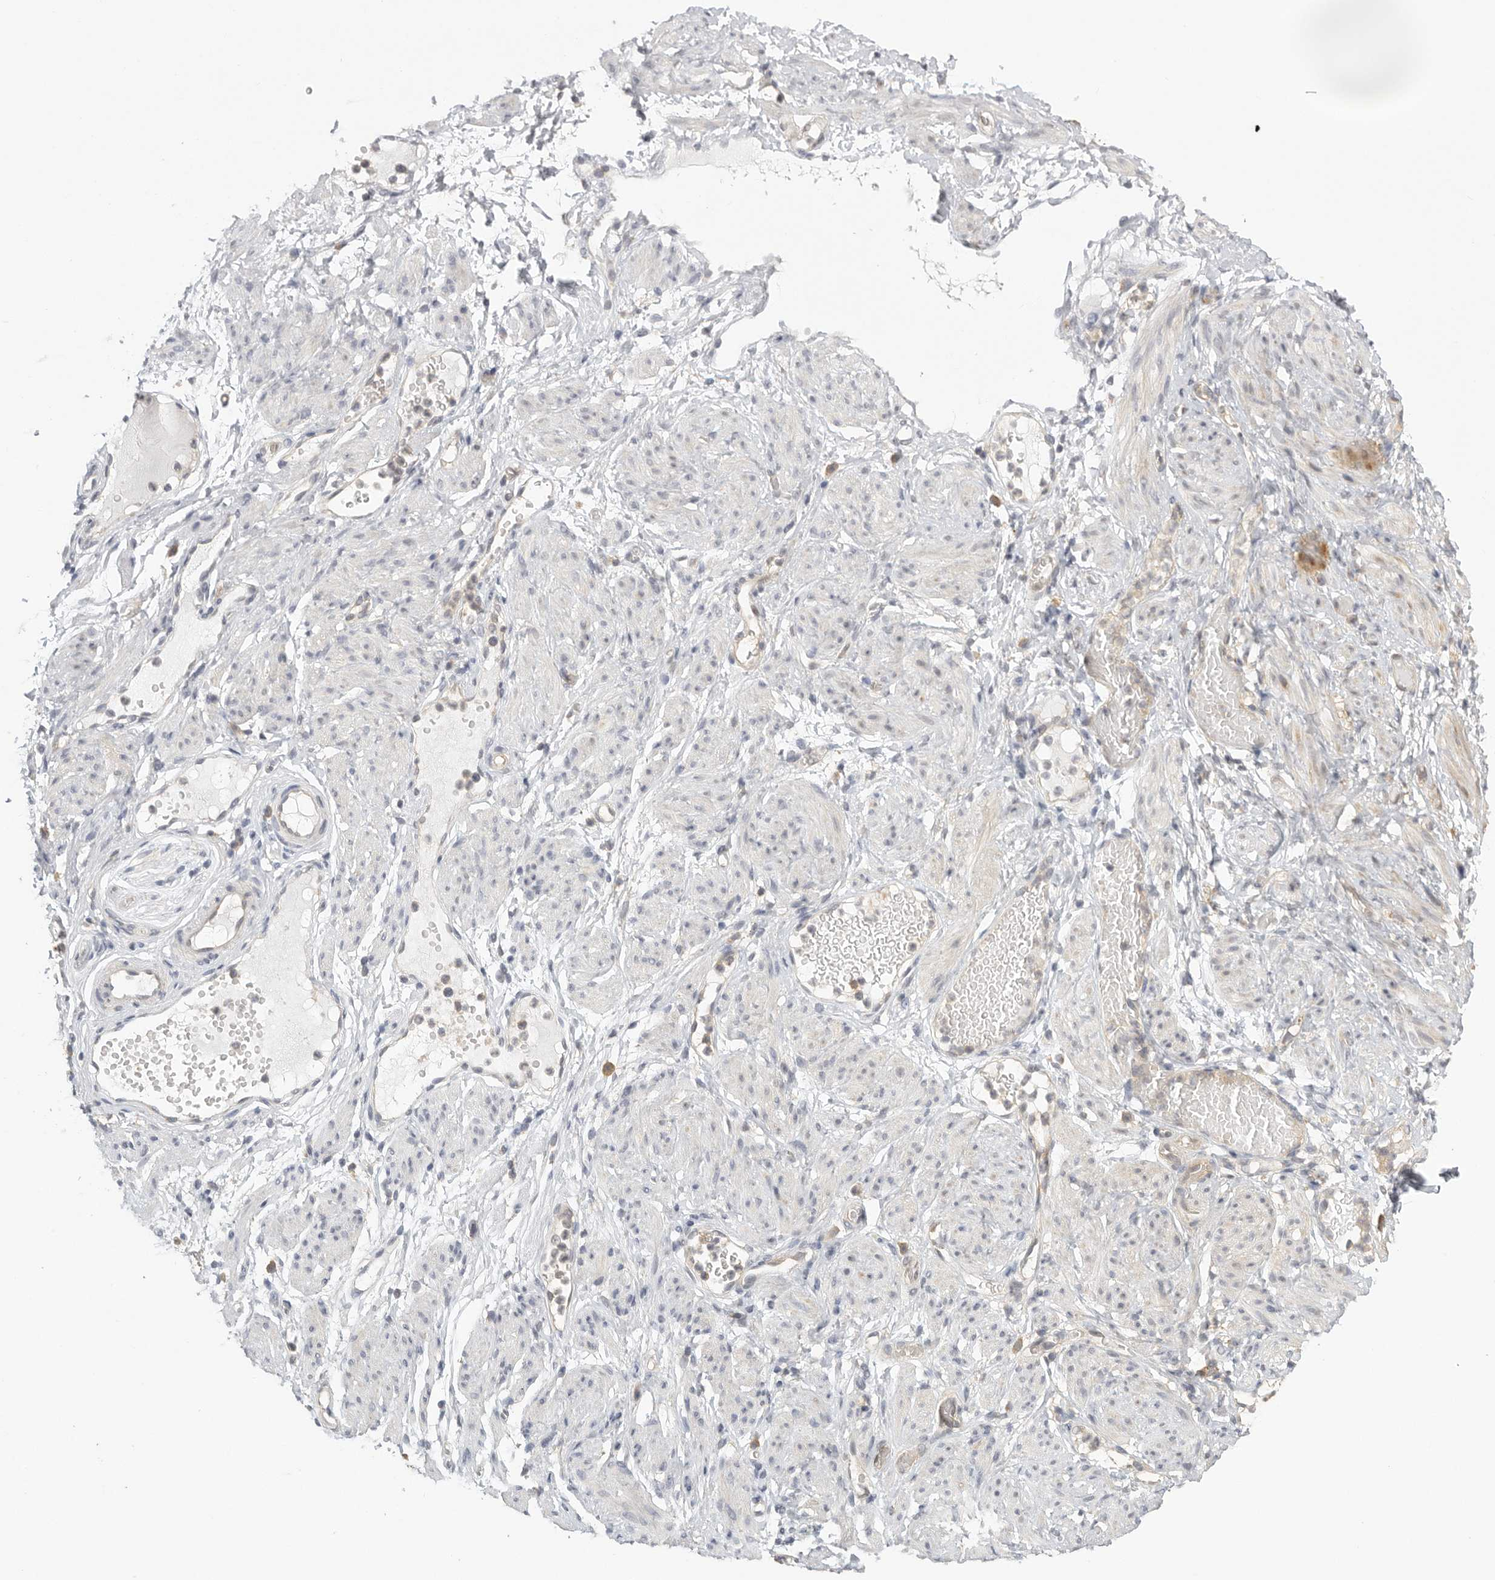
{"staining": {"intensity": "weak", "quantity": "25%-75%", "location": "cytoplasmic/membranous"}, "tissue": "adipose tissue", "cell_type": "Adipocytes", "image_type": "normal", "snomed": [{"axis": "morphology", "description": "Normal tissue, NOS"}, {"axis": "topography", "description": "Smooth muscle"}, {"axis": "topography", "description": "Peripheral nerve tissue"}], "caption": "This photomicrograph shows immunohistochemistry staining of normal adipose tissue, with low weak cytoplasmic/membranous expression in approximately 25%-75% of adipocytes.", "gene": "CCT8", "patient": {"sex": "female", "age": 39}}